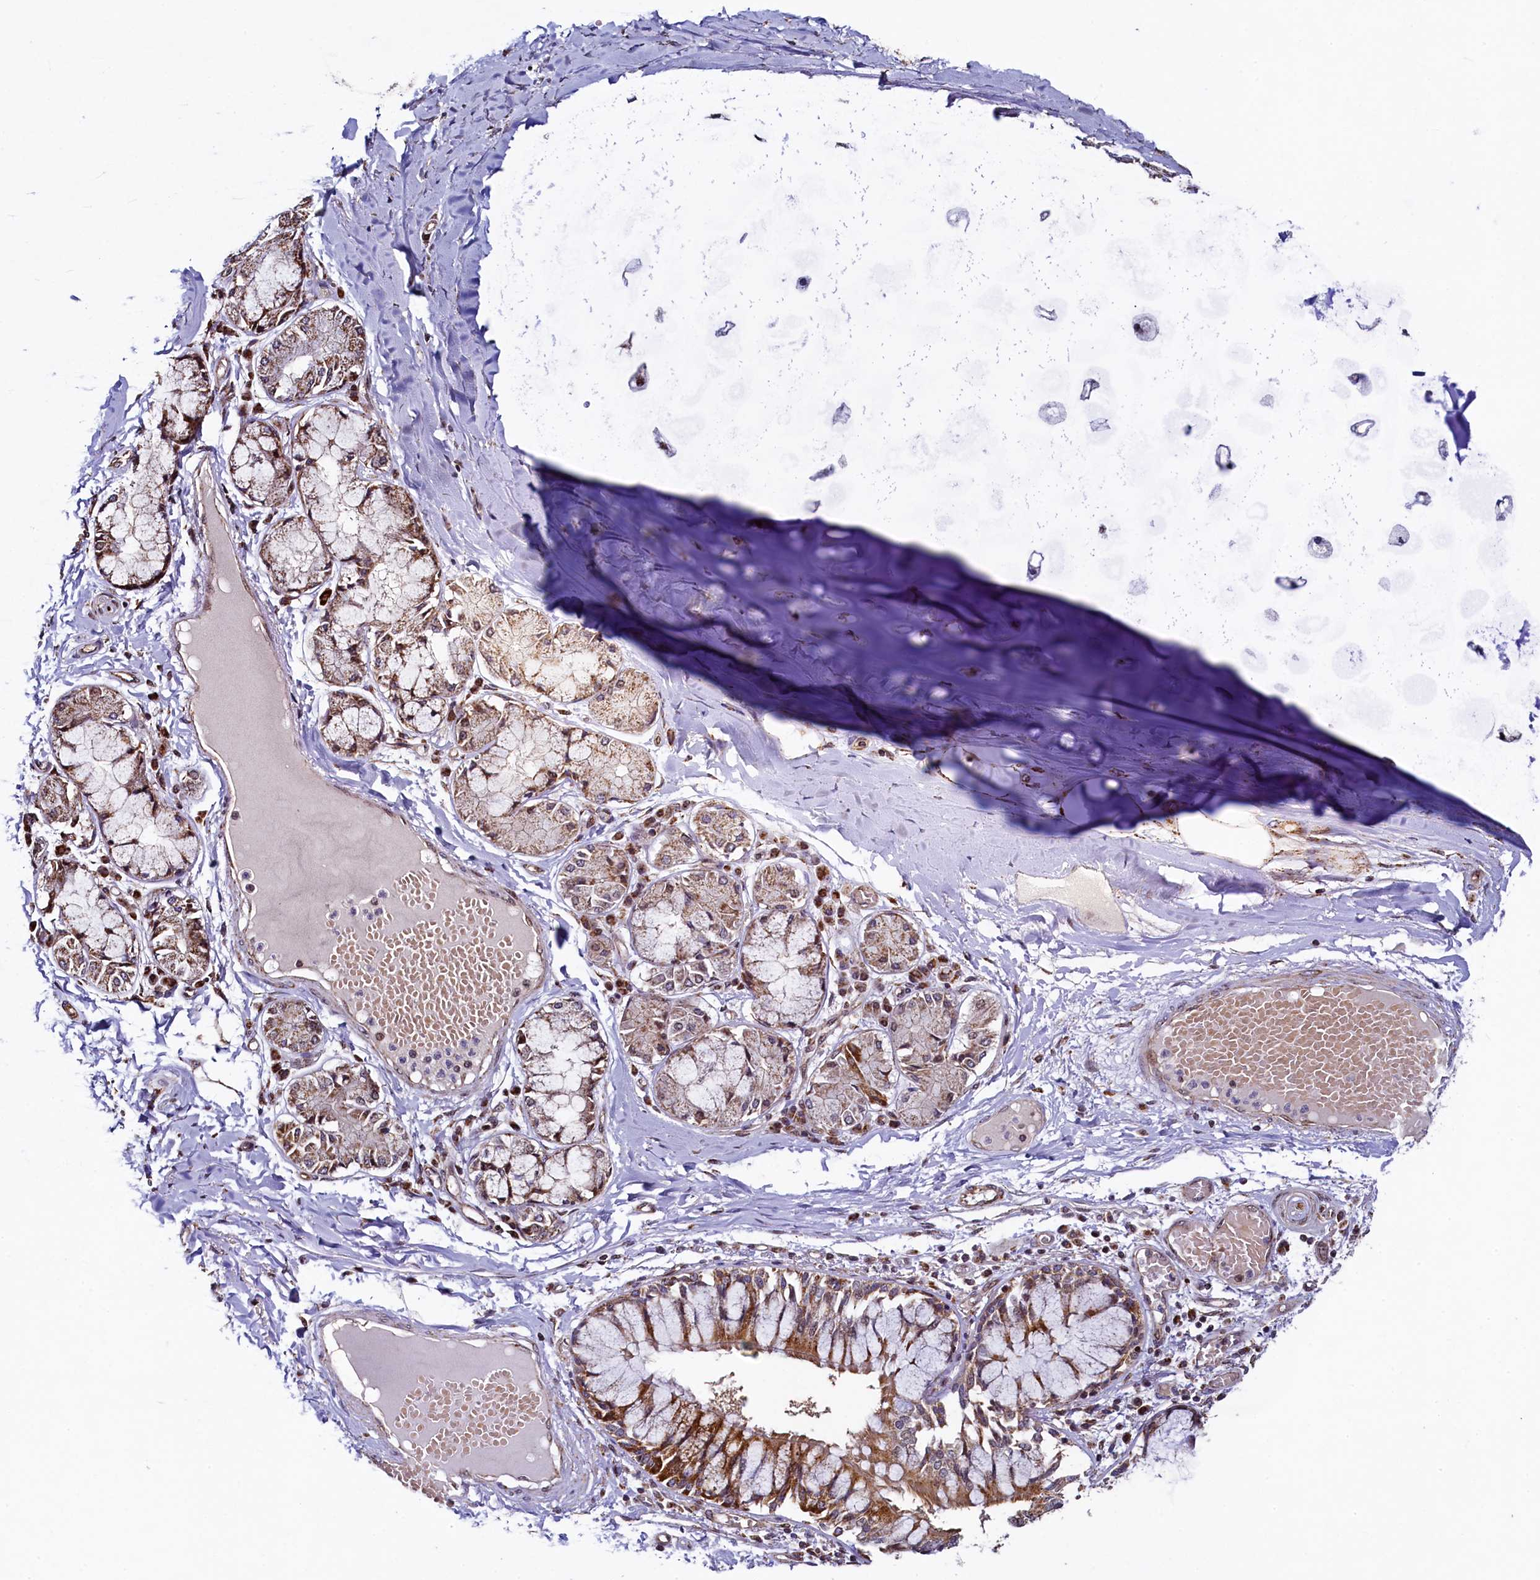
{"staining": {"intensity": "negative", "quantity": "none", "location": "none"}, "tissue": "adipose tissue", "cell_type": "Adipocytes", "image_type": "normal", "snomed": [{"axis": "morphology", "description": "Normal tissue, NOS"}, {"axis": "topography", "description": "Cartilage tissue"}, {"axis": "topography", "description": "Bronchus"}, {"axis": "topography", "description": "Lung"}, {"axis": "topography", "description": "Peripheral nerve tissue"}], "caption": "Adipose tissue was stained to show a protein in brown. There is no significant positivity in adipocytes. The staining is performed using DAB brown chromogen with nuclei counter-stained in using hematoxylin.", "gene": "ZNF577", "patient": {"sex": "female", "age": 49}}